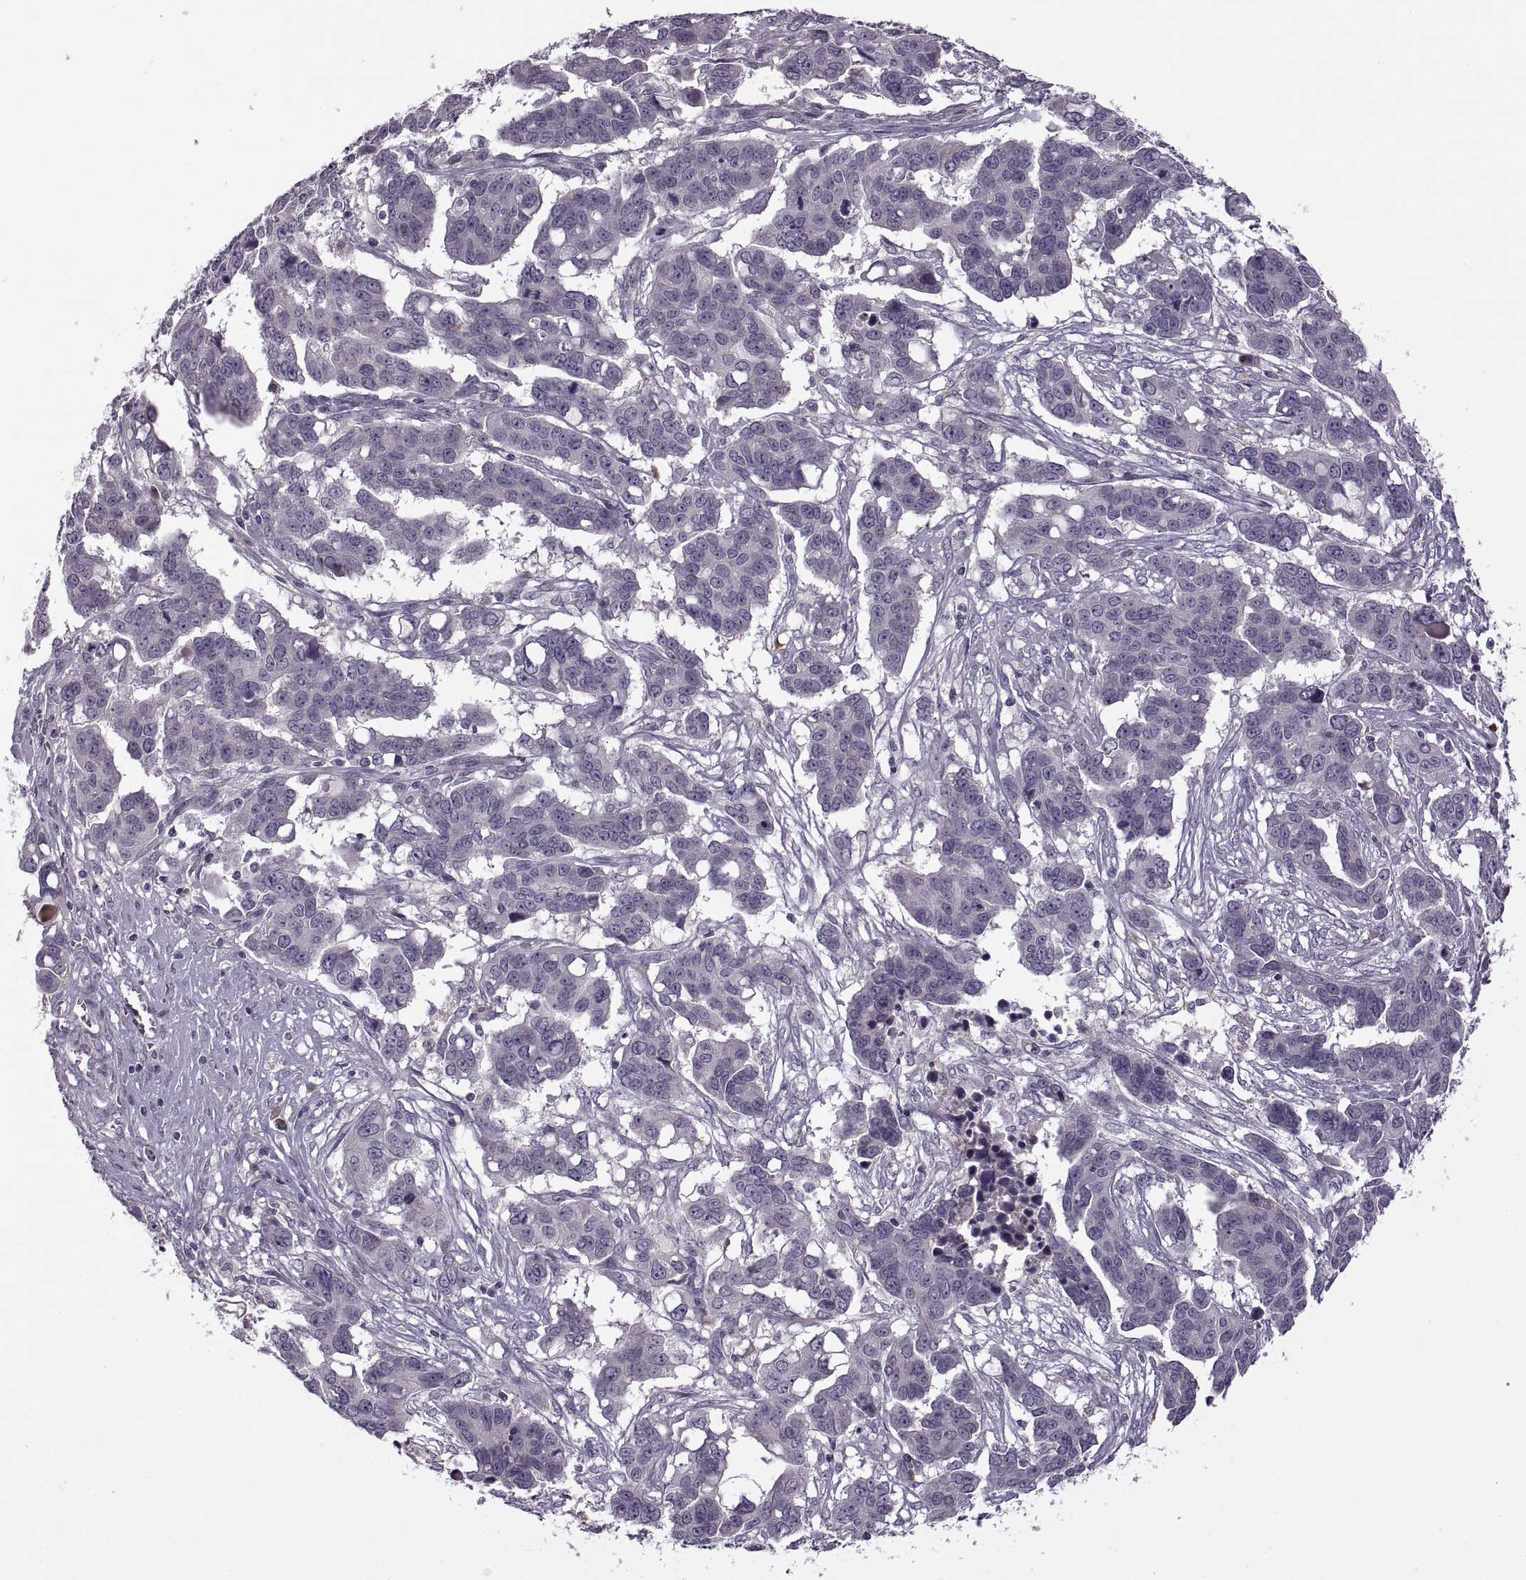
{"staining": {"intensity": "negative", "quantity": "none", "location": "none"}, "tissue": "ovarian cancer", "cell_type": "Tumor cells", "image_type": "cancer", "snomed": [{"axis": "morphology", "description": "Carcinoma, endometroid"}, {"axis": "topography", "description": "Ovary"}], "caption": "Tumor cells are negative for protein expression in human ovarian cancer (endometroid carcinoma).", "gene": "H2AP", "patient": {"sex": "female", "age": 78}}